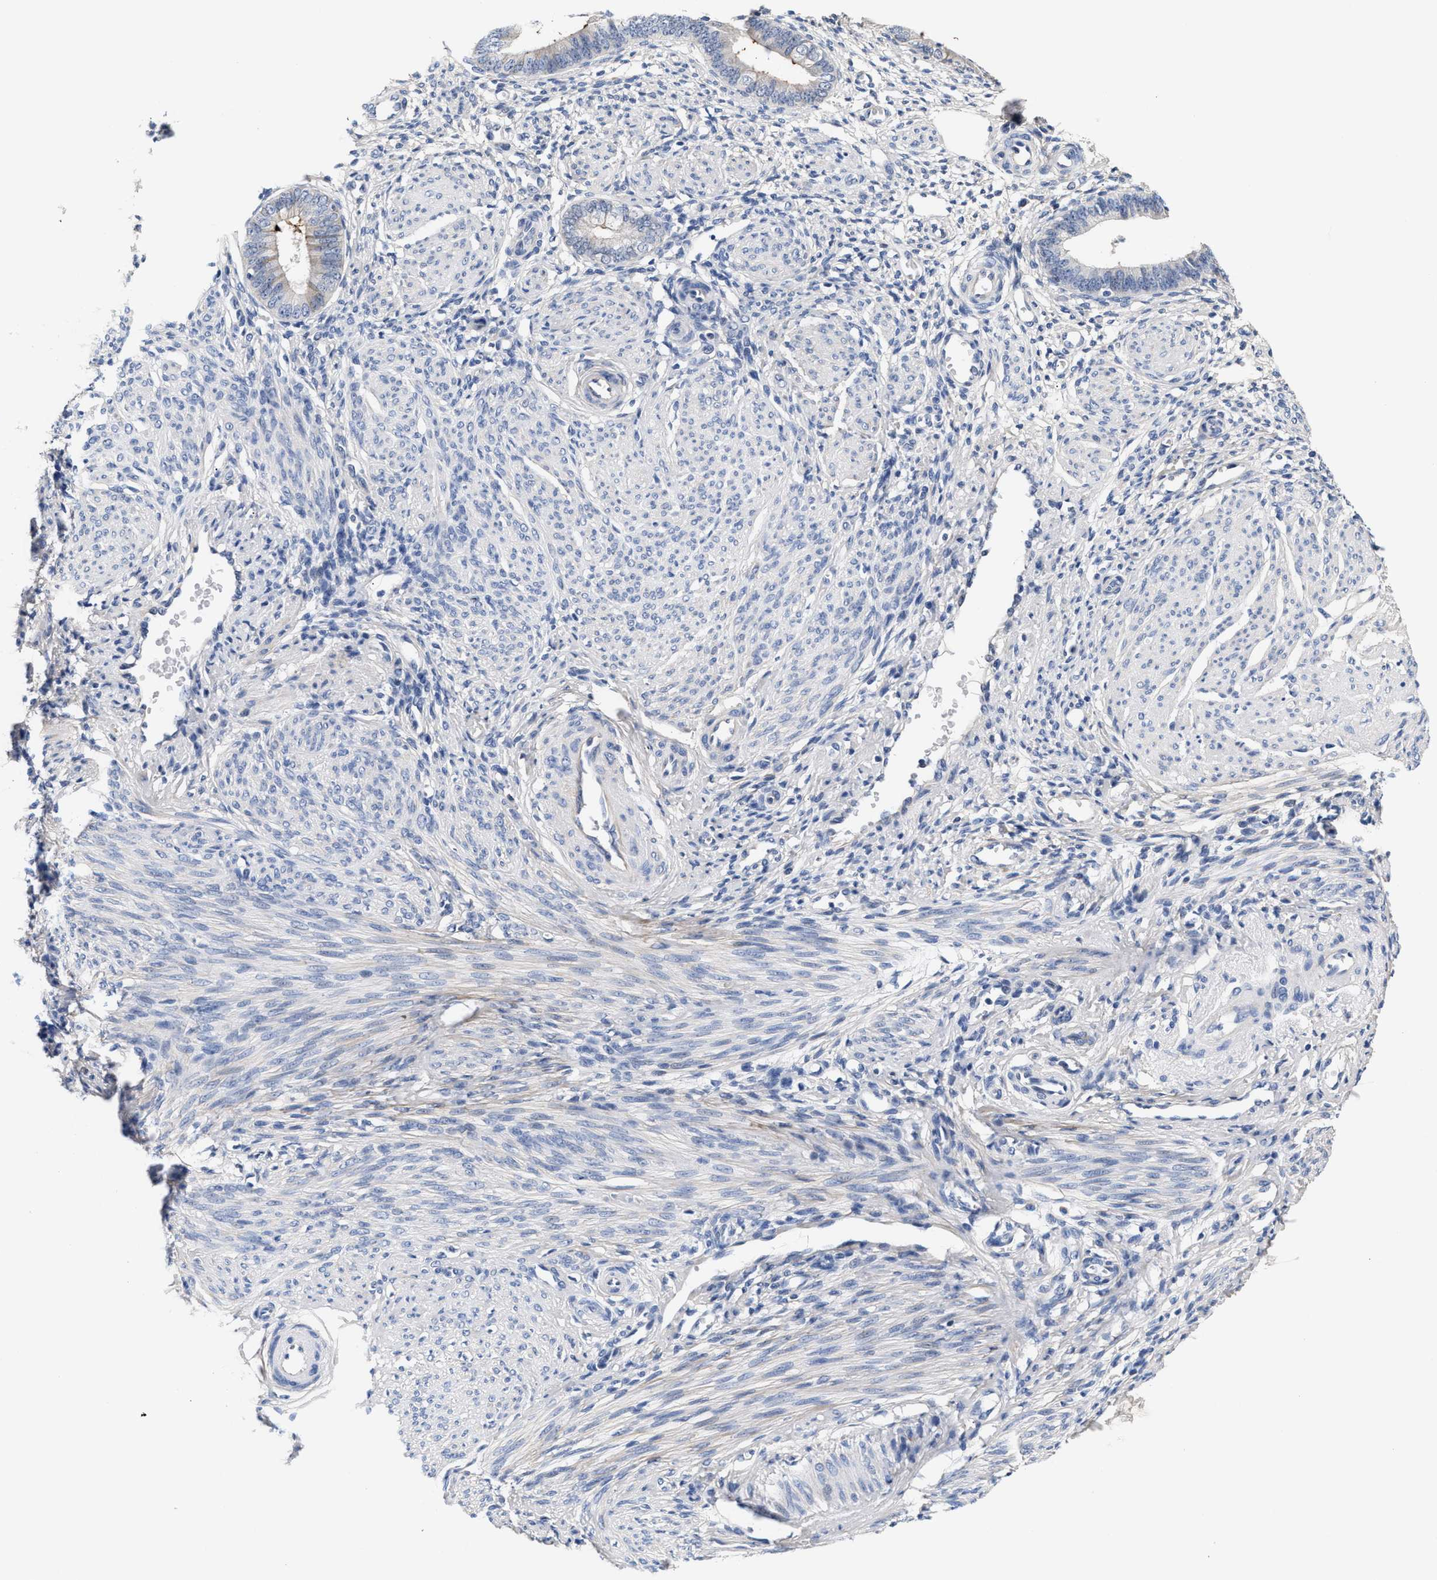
{"staining": {"intensity": "negative", "quantity": "none", "location": "none"}, "tissue": "endometrium", "cell_type": "Cells in endometrial stroma", "image_type": "normal", "snomed": [{"axis": "morphology", "description": "Normal tissue, NOS"}, {"axis": "topography", "description": "Endometrium"}], "caption": "Immunohistochemistry (IHC) histopathology image of normal endometrium: endometrium stained with DAB (3,3'-diaminobenzidine) displays no significant protein staining in cells in endometrial stroma.", "gene": "ACTL7B", "patient": {"sex": "female", "age": 46}}